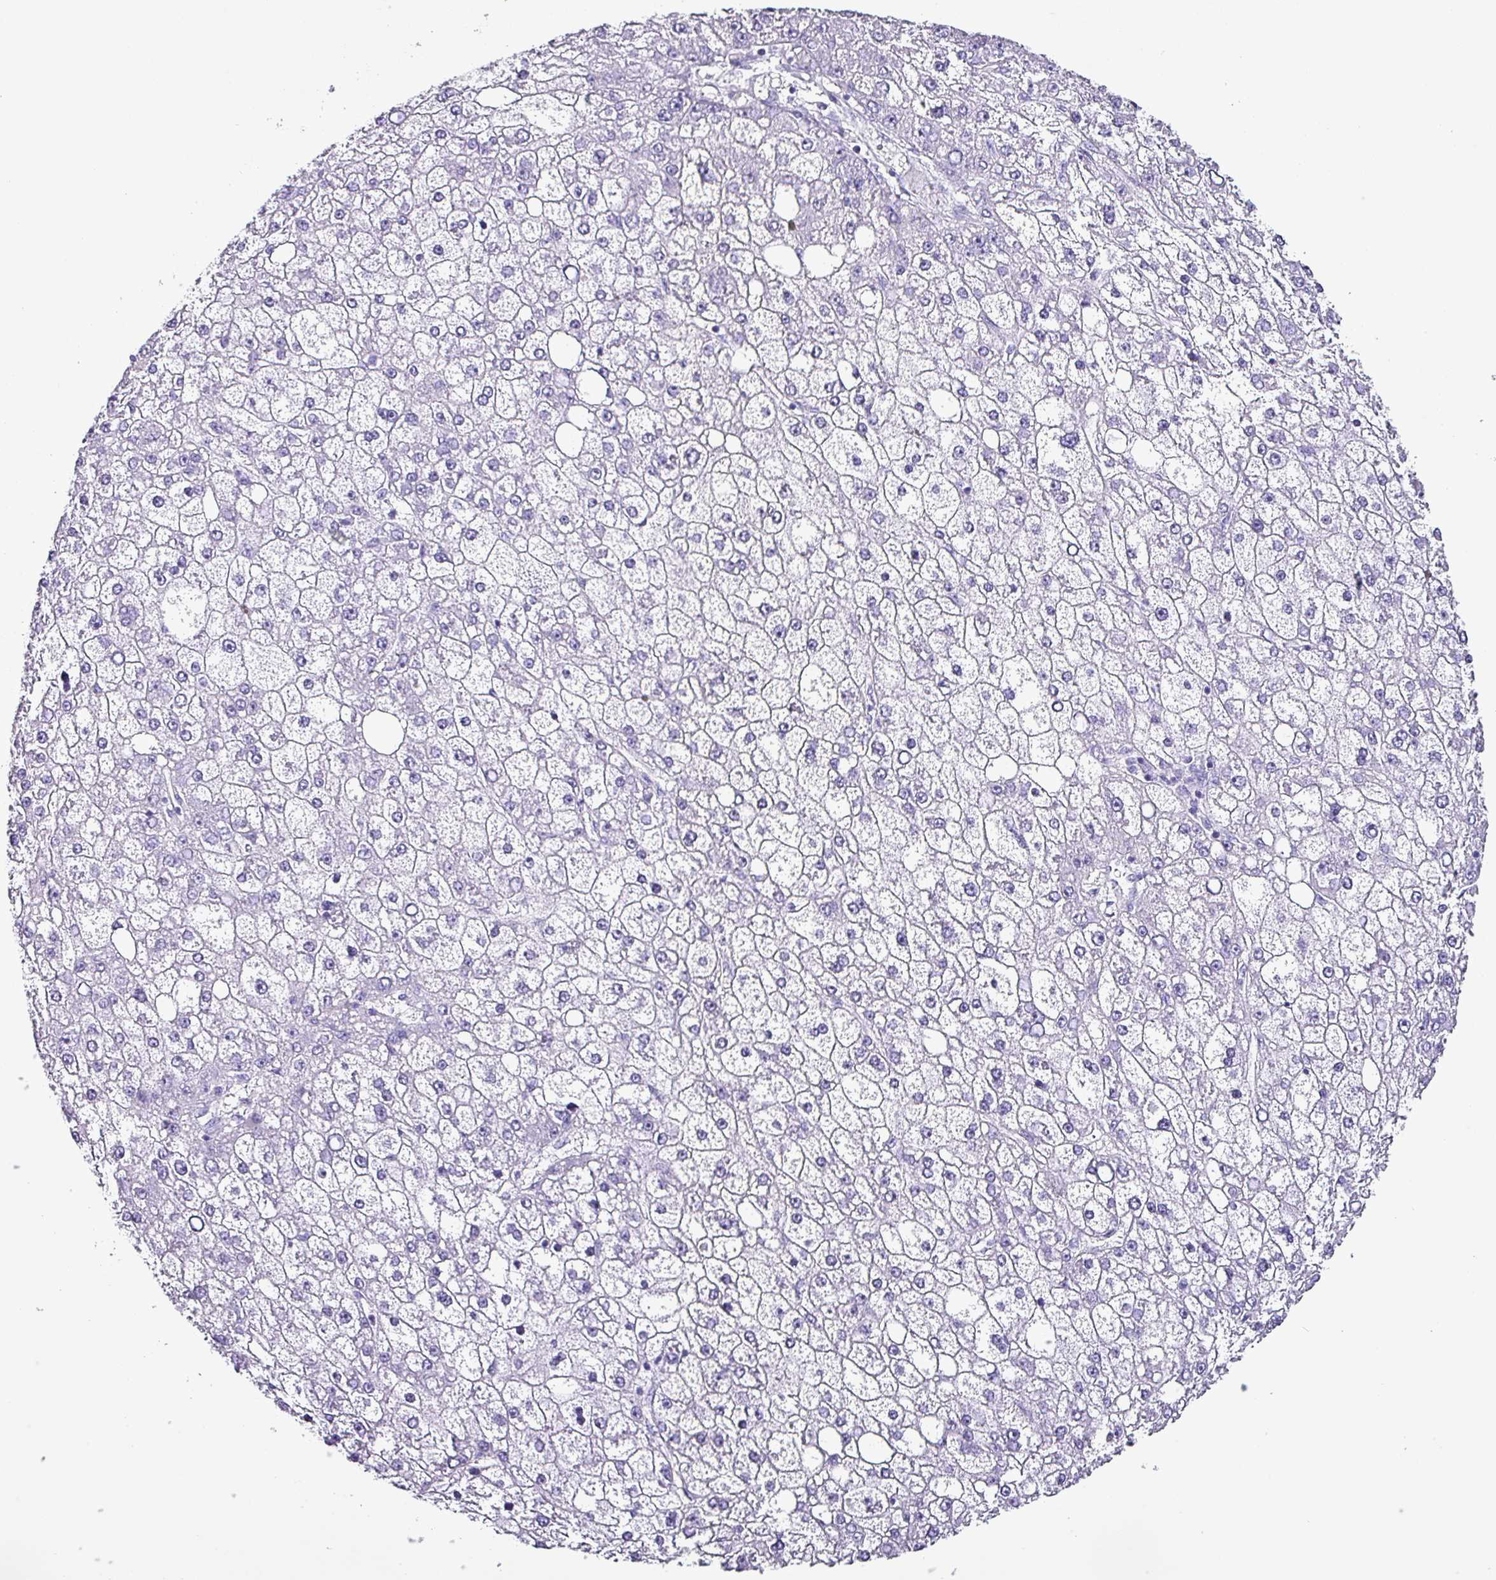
{"staining": {"intensity": "negative", "quantity": "none", "location": "none"}, "tissue": "liver cancer", "cell_type": "Tumor cells", "image_type": "cancer", "snomed": [{"axis": "morphology", "description": "Carcinoma, Hepatocellular, NOS"}, {"axis": "topography", "description": "Liver"}], "caption": "Liver hepatocellular carcinoma stained for a protein using IHC displays no positivity tumor cells.", "gene": "KRT6C", "patient": {"sex": "male", "age": 67}}